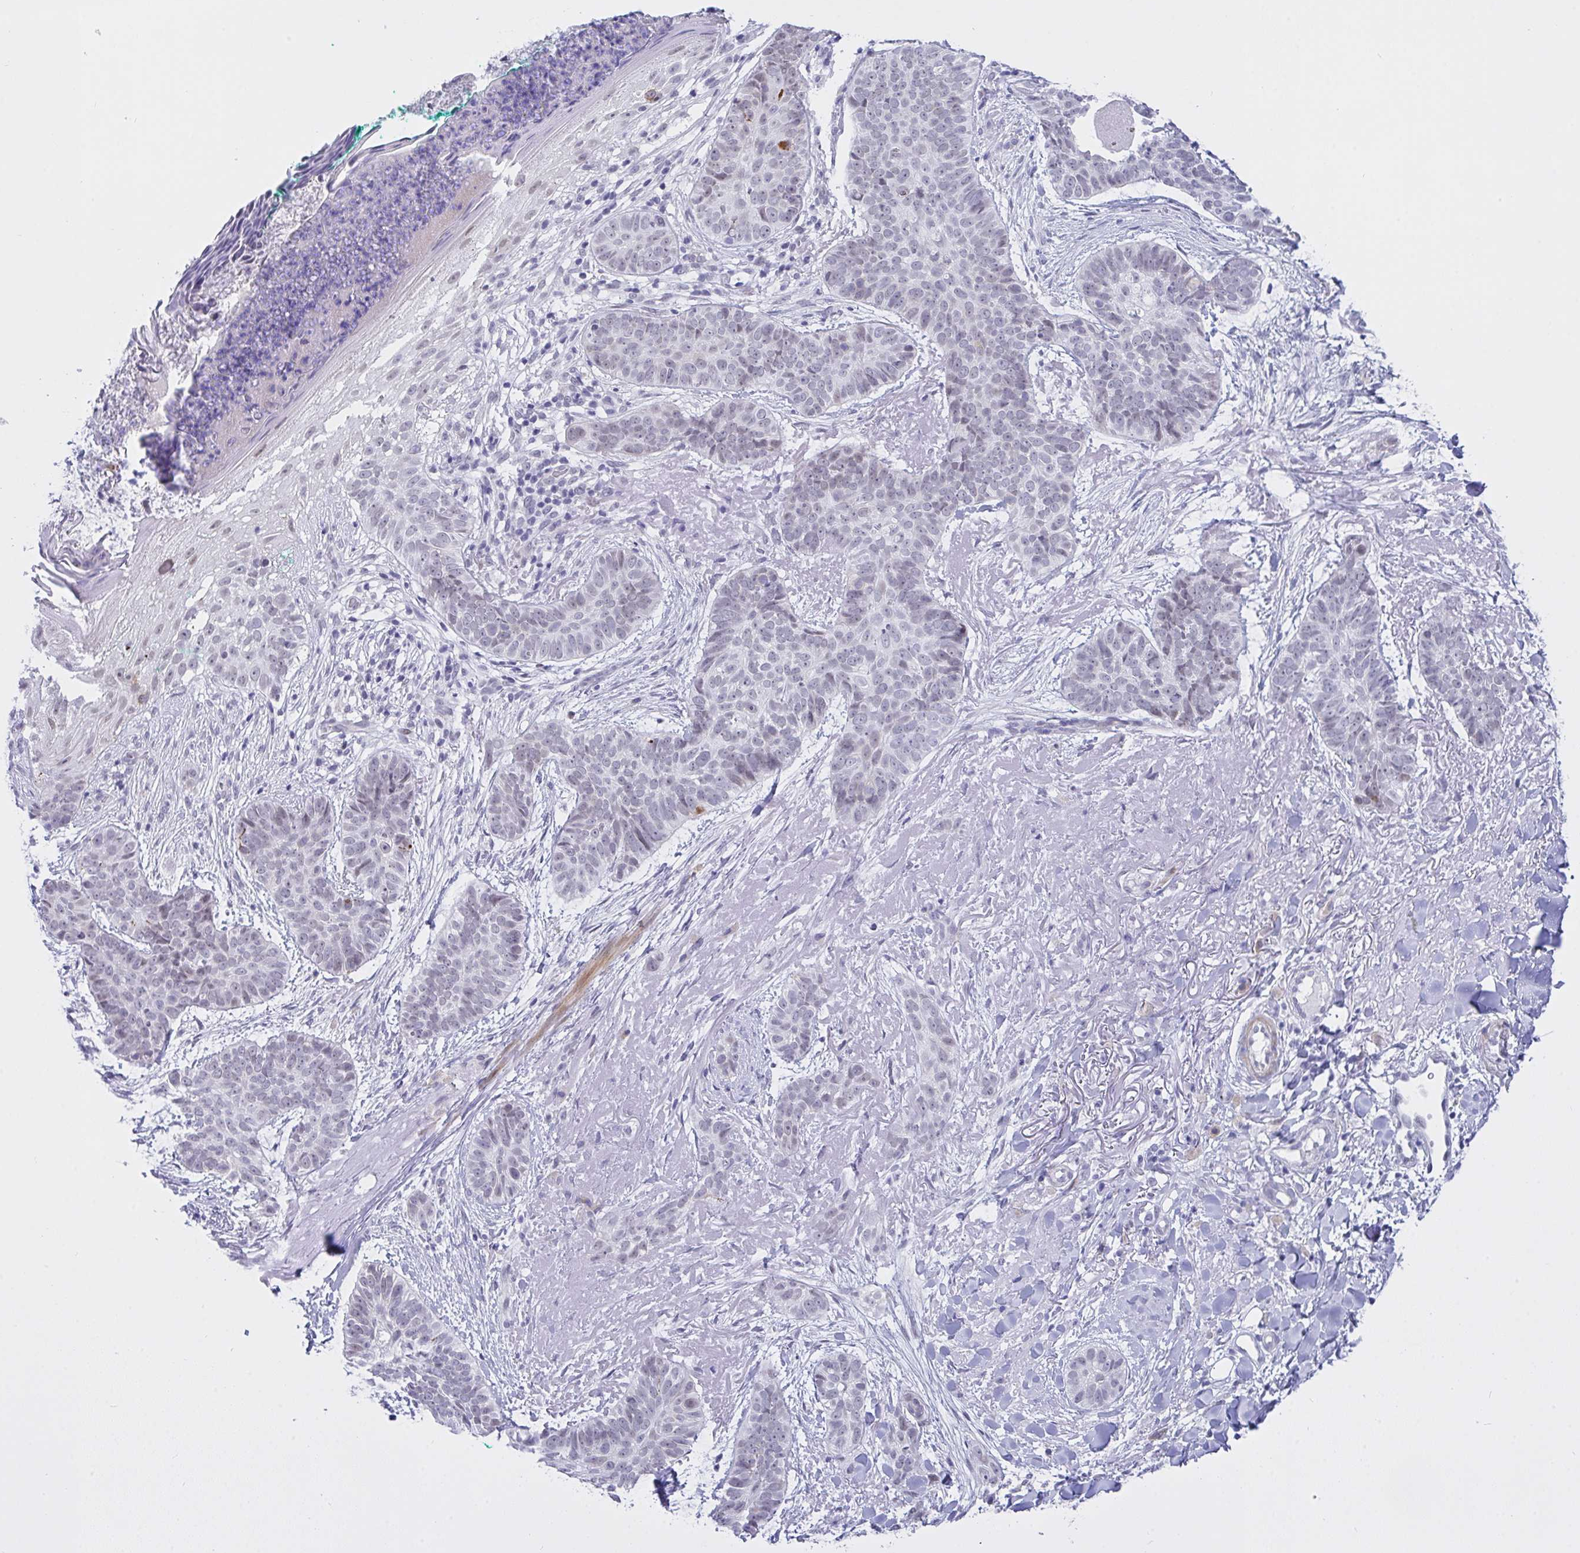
{"staining": {"intensity": "negative", "quantity": "none", "location": "none"}, "tissue": "skin cancer", "cell_type": "Tumor cells", "image_type": "cancer", "snomed": [{"axis": "morphology", "description": "Basal cell carcinoma"}, {"axis": "topography", "description": "Skin"}, {"axis": "topography", "description": "Skin of face"}, {"axis": "topography", "description": "Skin of nose"}], "caption": "The immunohistochemistry image has no significant staining in tumor cells of basal cell carcinoma (skin) tissue.", "gene": "FBXL22", "patient": {"sex": "female", "age": 86}}